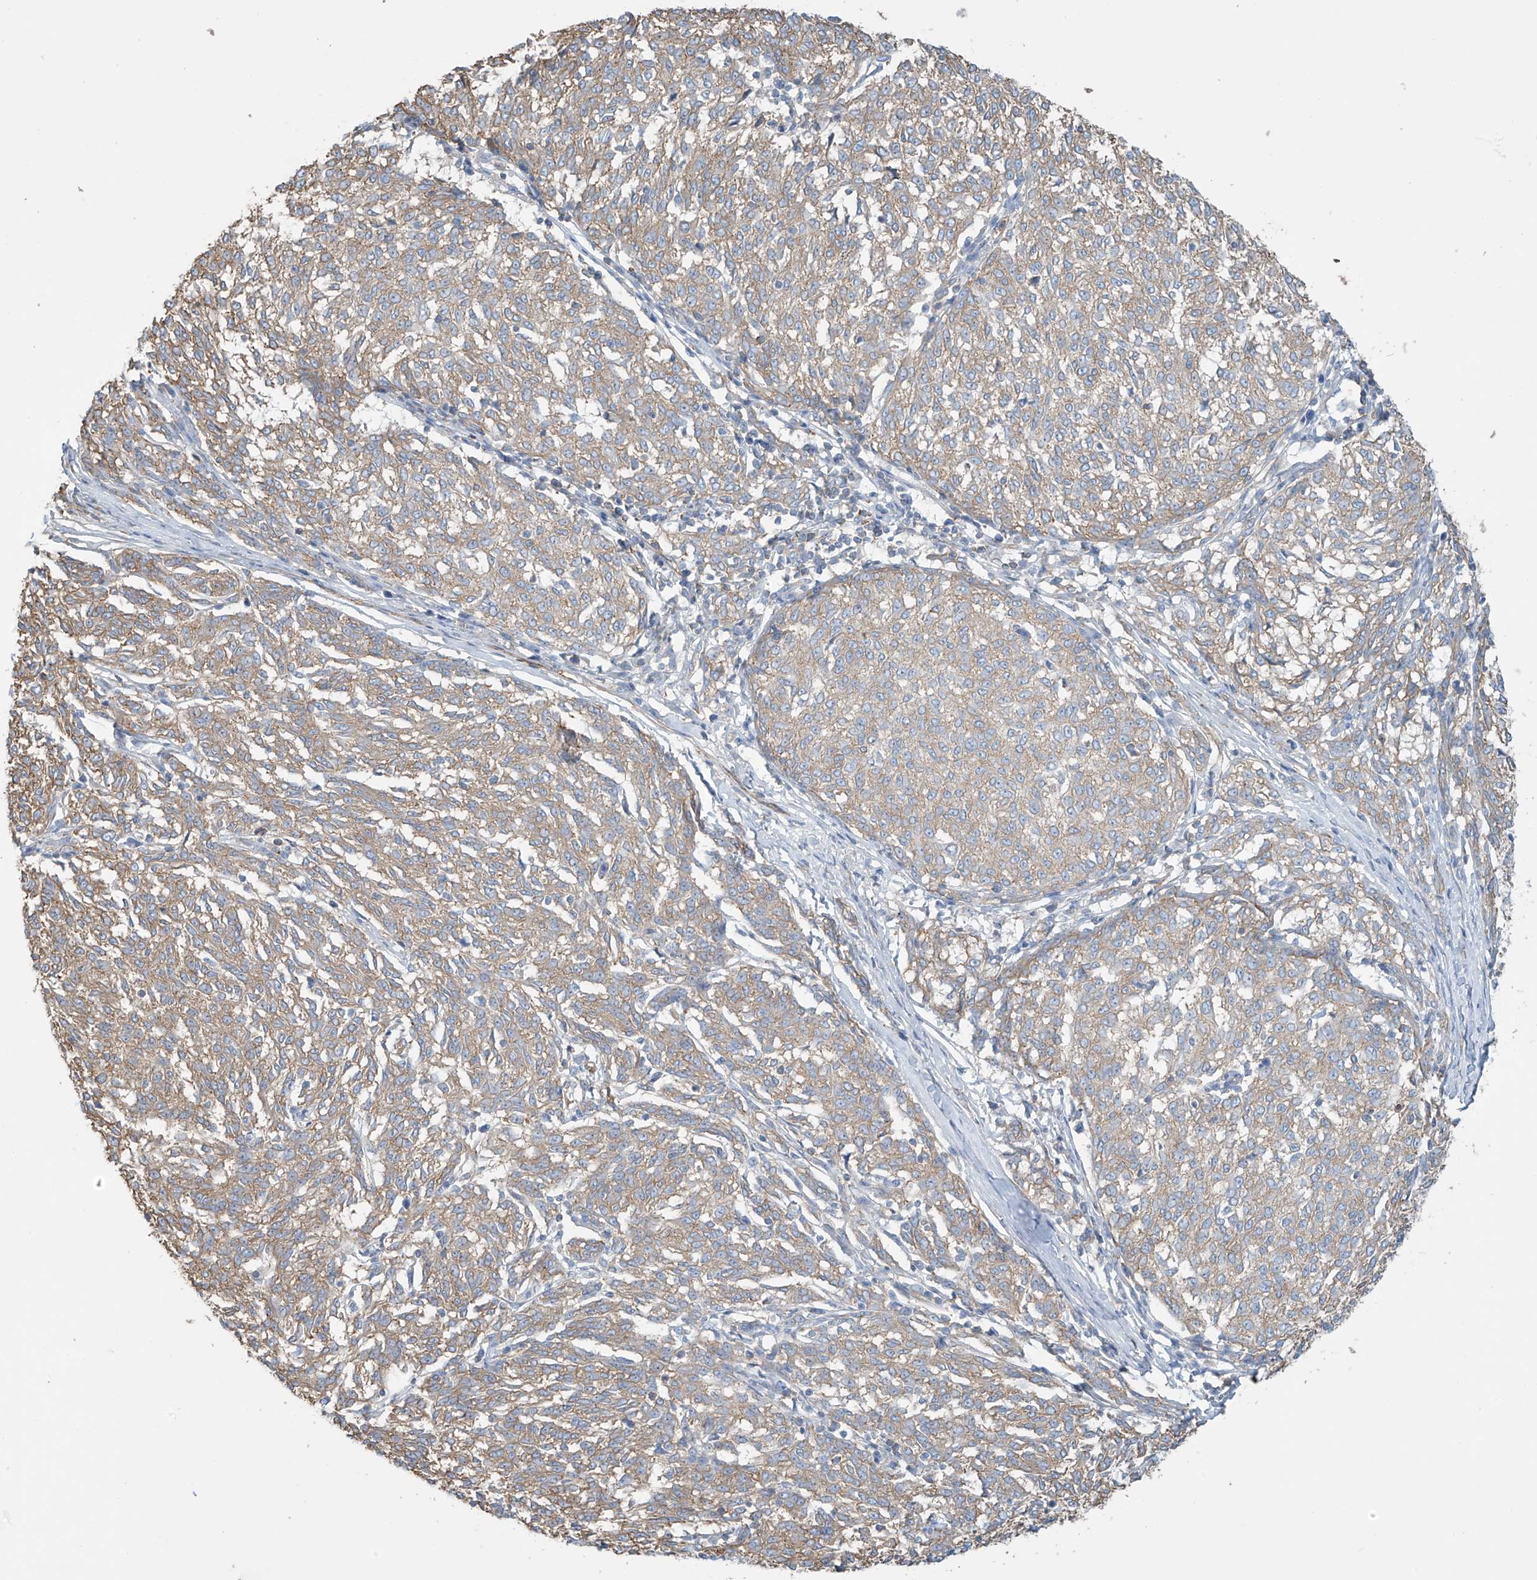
{"staining": {"intensity": "weak", "quantity": ">75%", "location": "cytoplasmic/membranous"}, "tissue": "melanoma", "cell_type": "Tumor cells", "image_type": "cancer", "snomed": [{"axis": "morphology", "description": "Malignant melanoma, NOS"}, {"axis": "topography", "description": "Skin"}], "caption": "Weak cytoplasmic/membranous staining for a protein is present in about >75% of tumor cells of melanoma using immunohistochemistry (IHC).", "gene": "ZNF846", "patient": {"sex": "female", "age": 72}}